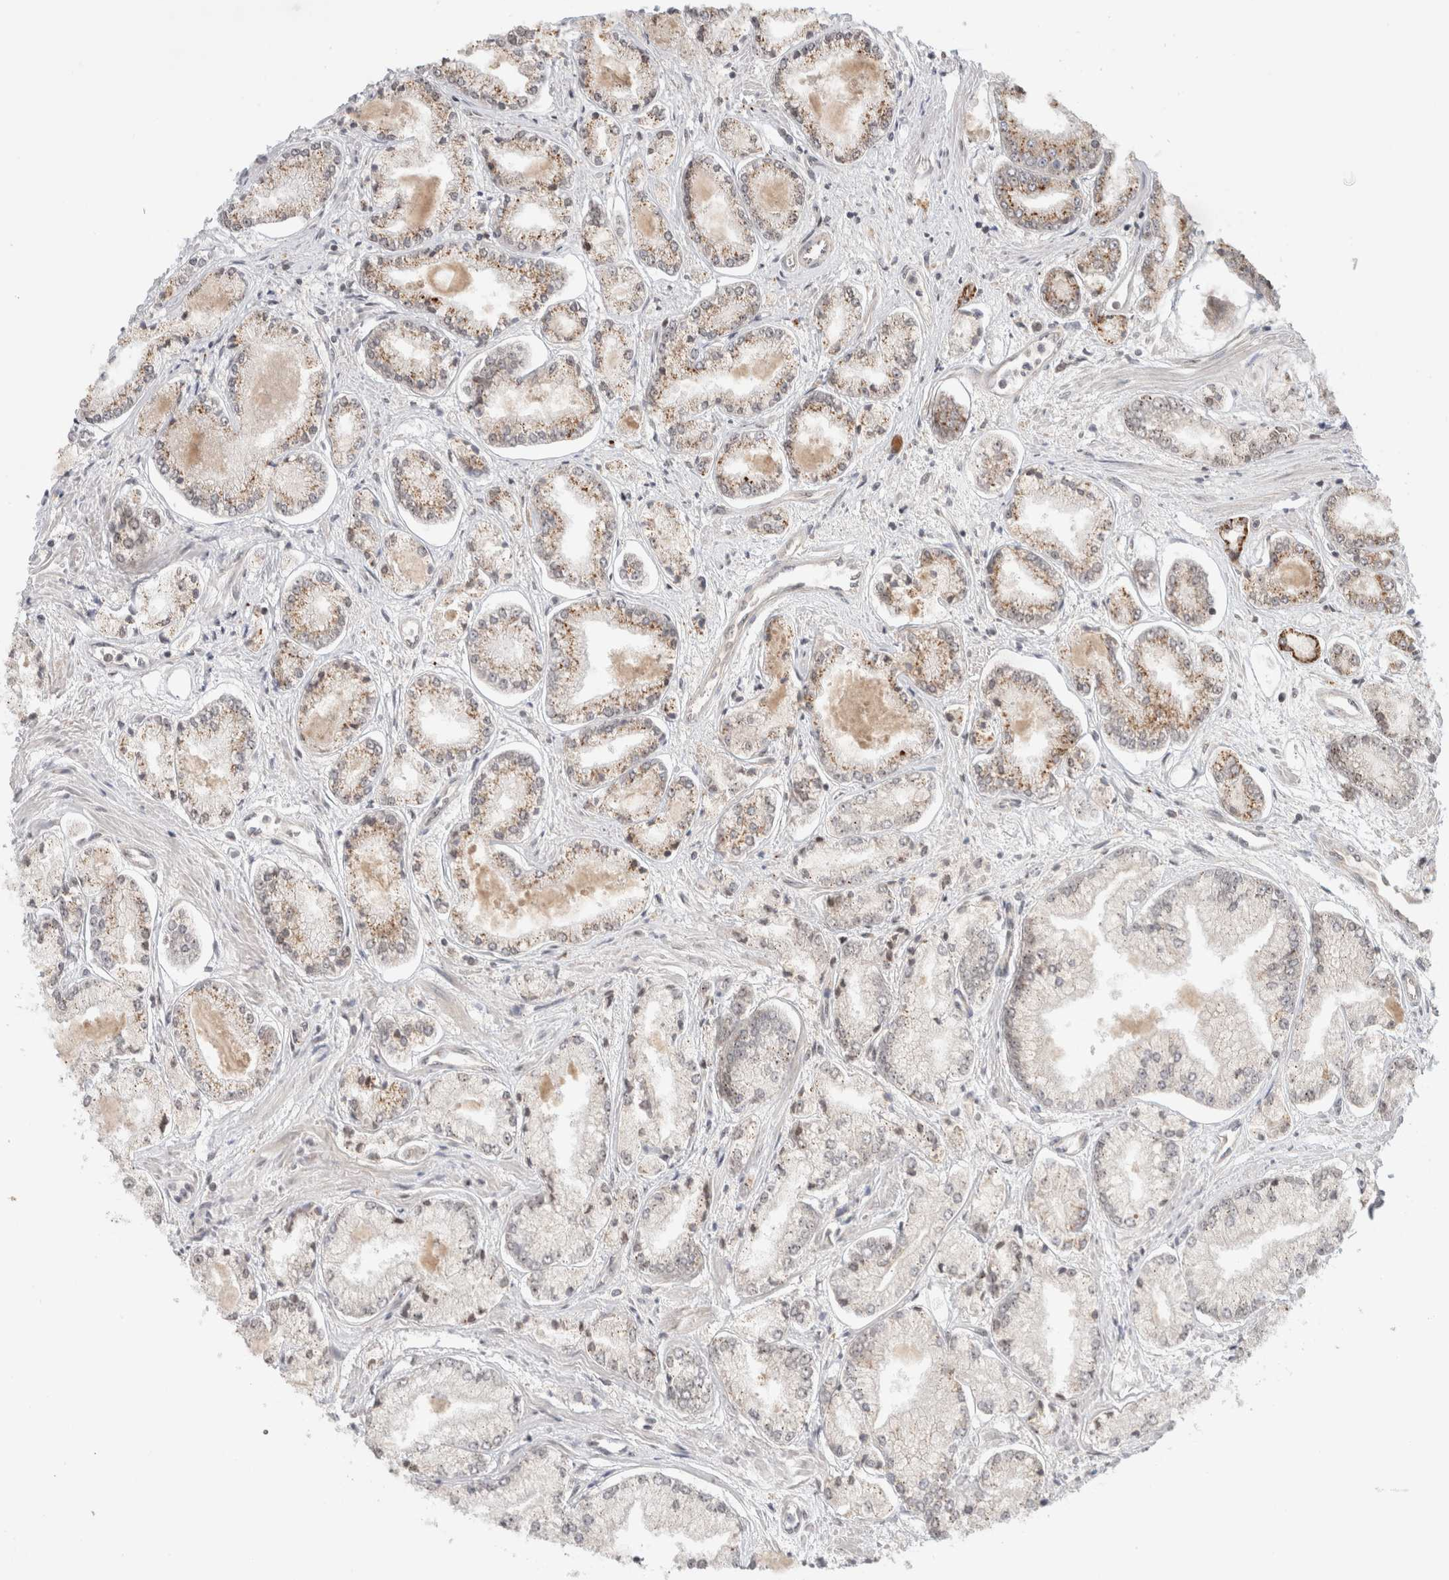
{"staining": {"intensity": "negative", "quantity": "none", "location": "none"}, "tissue": "prostate cancer", "cell_type": "Tumor cells", "image_type": "cancer", "snomed": [{"axis": "morphology", "description": "Adenocarcinoma, Low grade"}, {"axis": "topography", "description": "Prostate"}], "caption": "An immunohistochemistry image of prostate cancer is shown. There is no staining in tumor cells of prostate cancer.", "gene": "MPHOSPH6", "patient": {"sex": "male", "age": 52}}